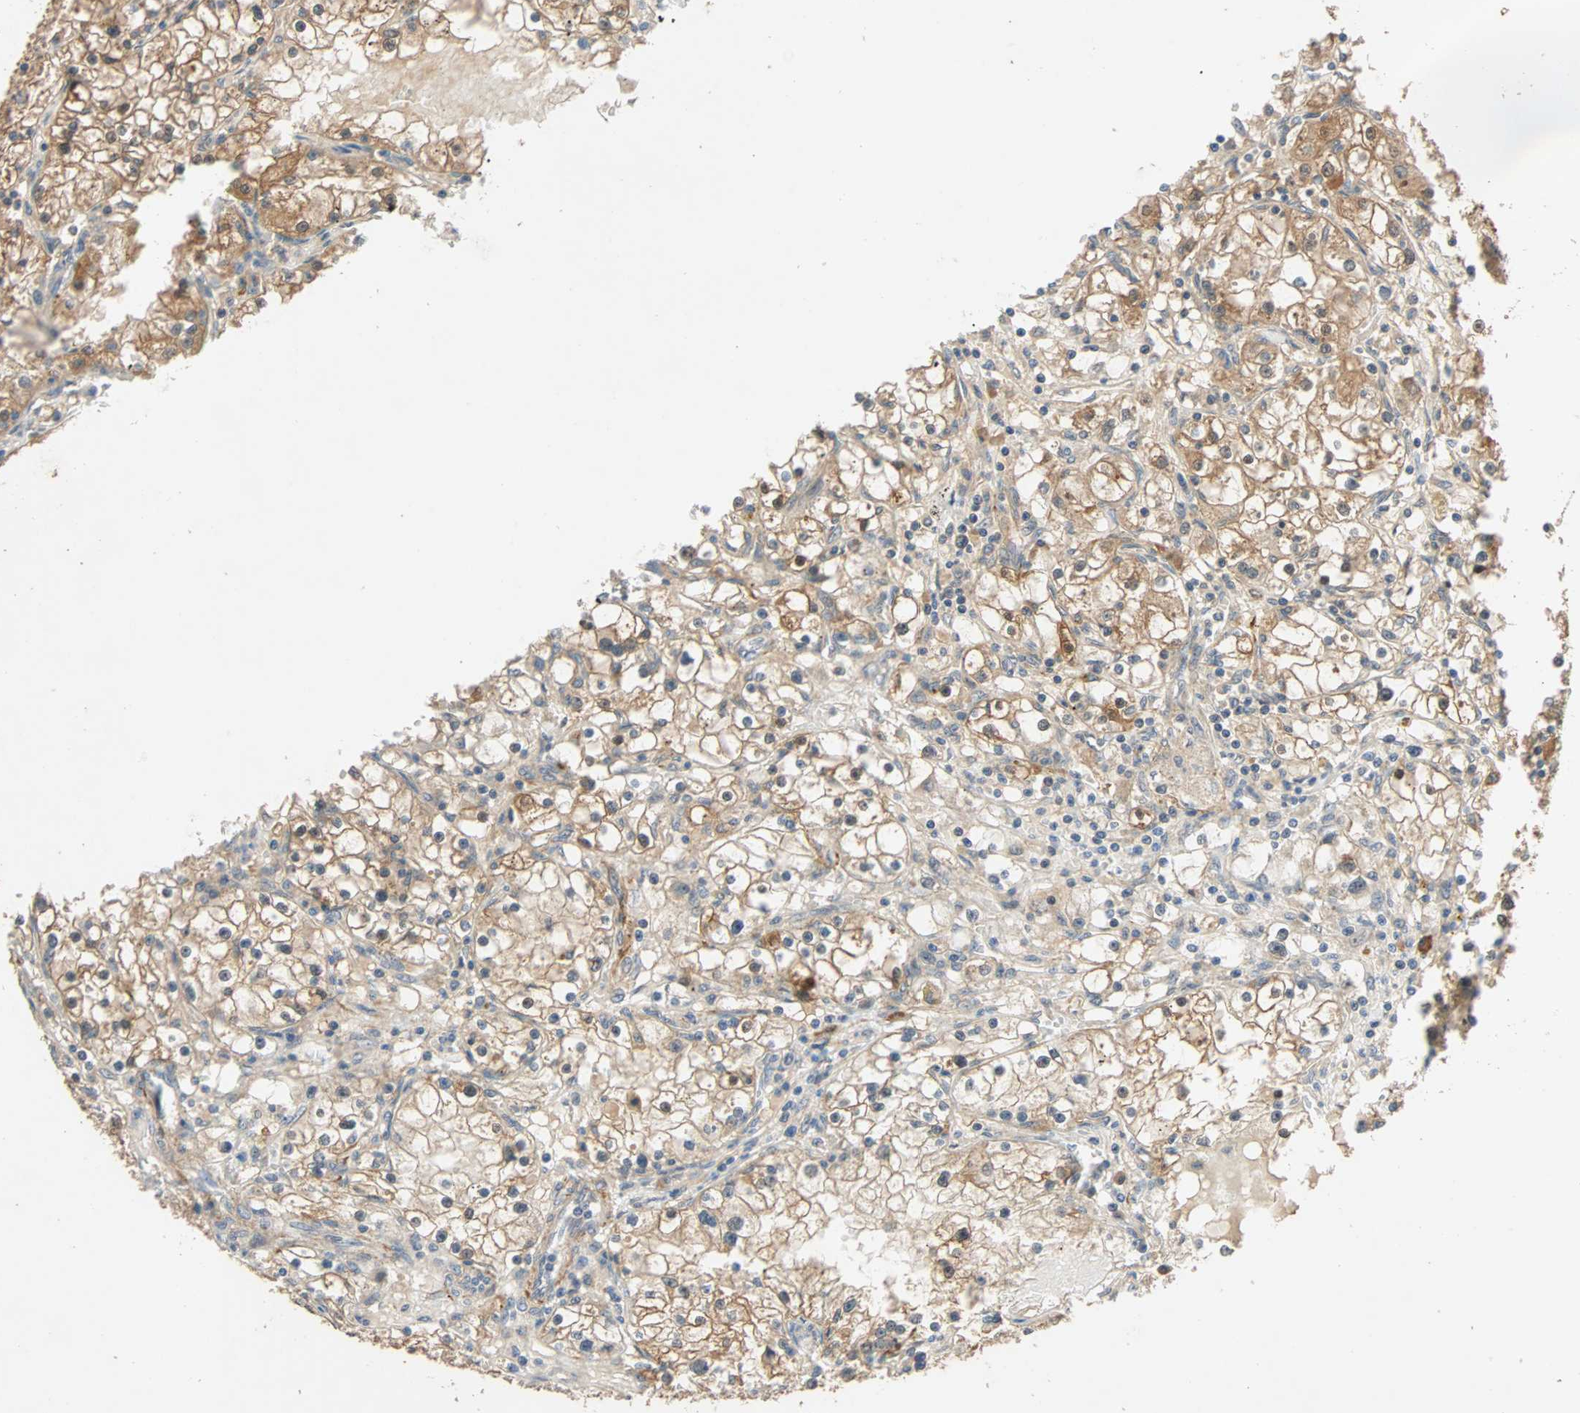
{"staining": {"intensity": "moderate", "quantity": "25%-75%", "location": "cytoplasmic/membranous"}, "tissue": "renal cancer", "cell_type": "Tumor cells", "image_type": "cancer", "snomed": [{"axis": "morphology", "description": "Adenocarcinoma, NOS"}, {"axis": "topography", "description": "Kidney"}], "caption": "Tumor cells demonstrate moderate cytoplasmic/membranous positivity in about 25%-75% of cells in adenocarcinoma (renal).", "gene": "QSER1", "patient": {"sex": "male", "age": 56}}